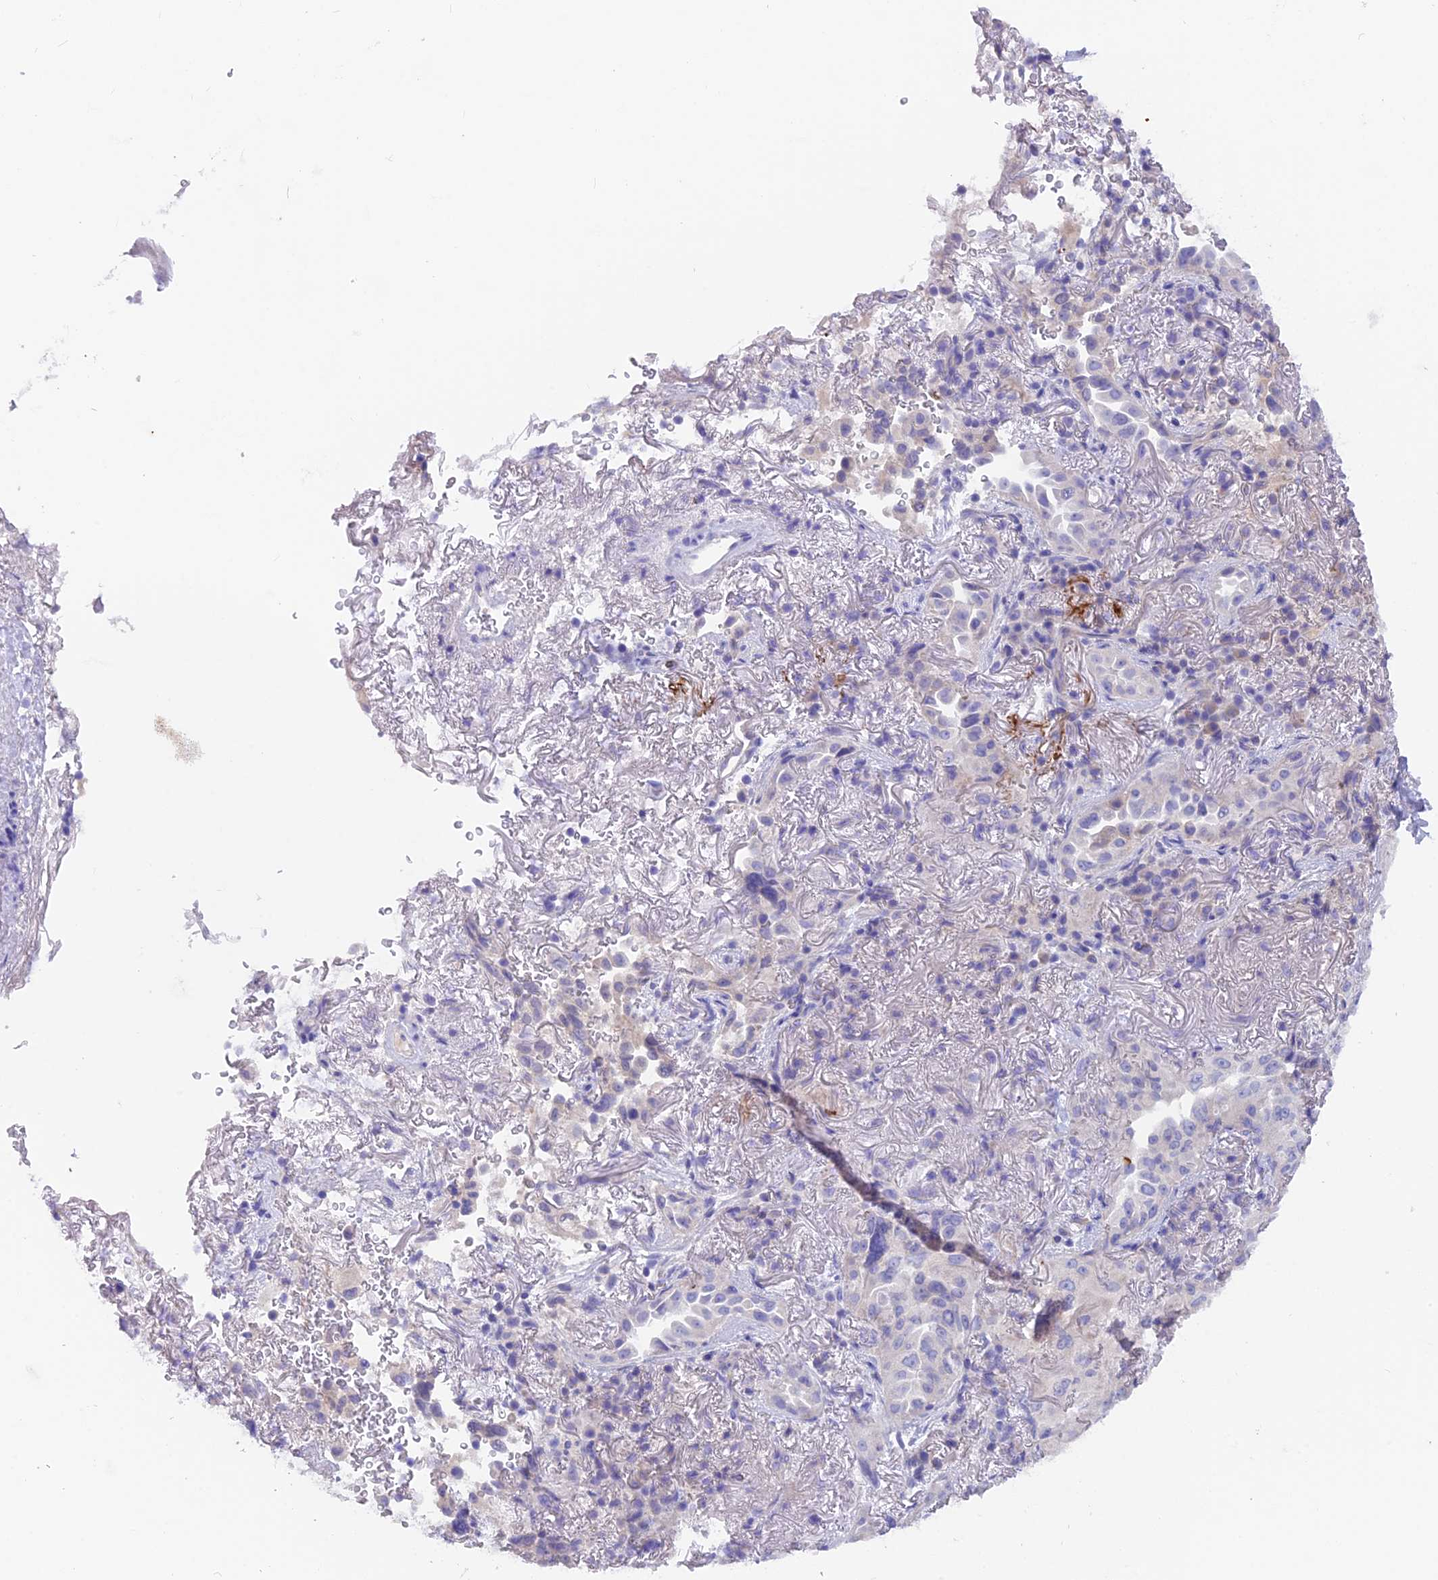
{"staining": {"intensity": "negative", "quantity": "none", "location": "none"}, "tissue": "lung cancer", "cell_type": "Tumor cells", "image_type": "cancer", "snomed": [{"axis": "morphology", "description": "Adenocarcinoma, NOS"}, {"axis": "topography", "description": "Lung"}], "caption": "Immunohistochemistry histopathology image of adenocarcinoma (lung) stained for a protein (brown), which reveals no staining in tumor cells.", "gene": "PZP", "patient": {"sex": "female", "age": 69}}